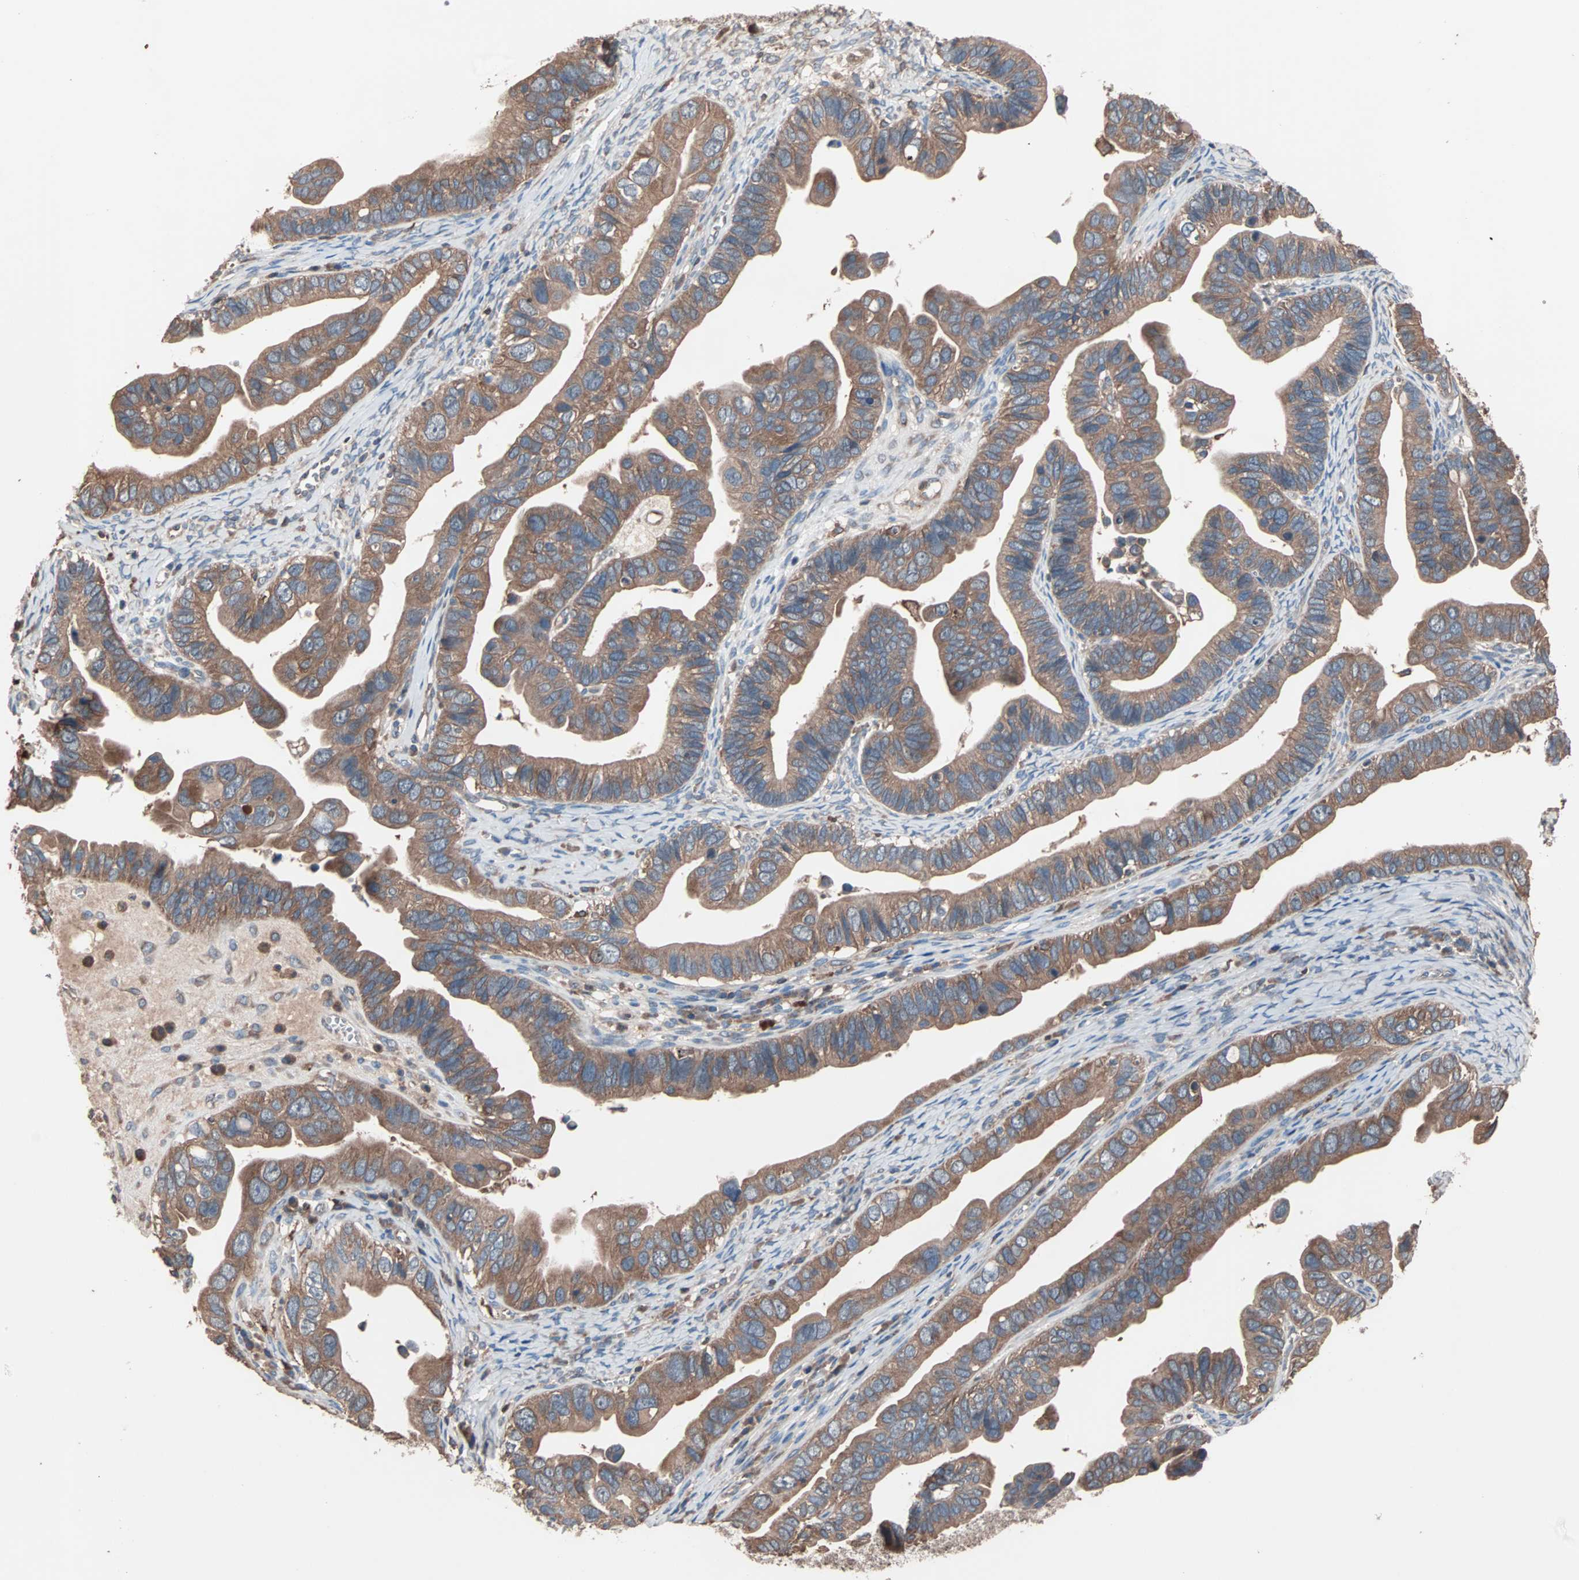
{"staining": {"intensity": "moderate", "quantity": ">75%", "location": "cytoplasmic/membranous"}, "tissue": "ovarian cancer", "cell_type": "Tumor cells", "image_type": "cancer", "snomed": [{"axis": "morphology", "description": "Cystadenocarcinoma, serous, NOS"}, {"axis": "topography", "description": "Ovary"}], "caption": "Ovarian serous cystadenocarcinoma tissue displays moderate cytoplasmic/membranous staining in about >75% of tumor cells, visualized by immunohistochemistry.", "gene": "ATG7", "patient": {"sex": "female", "age": 56}}